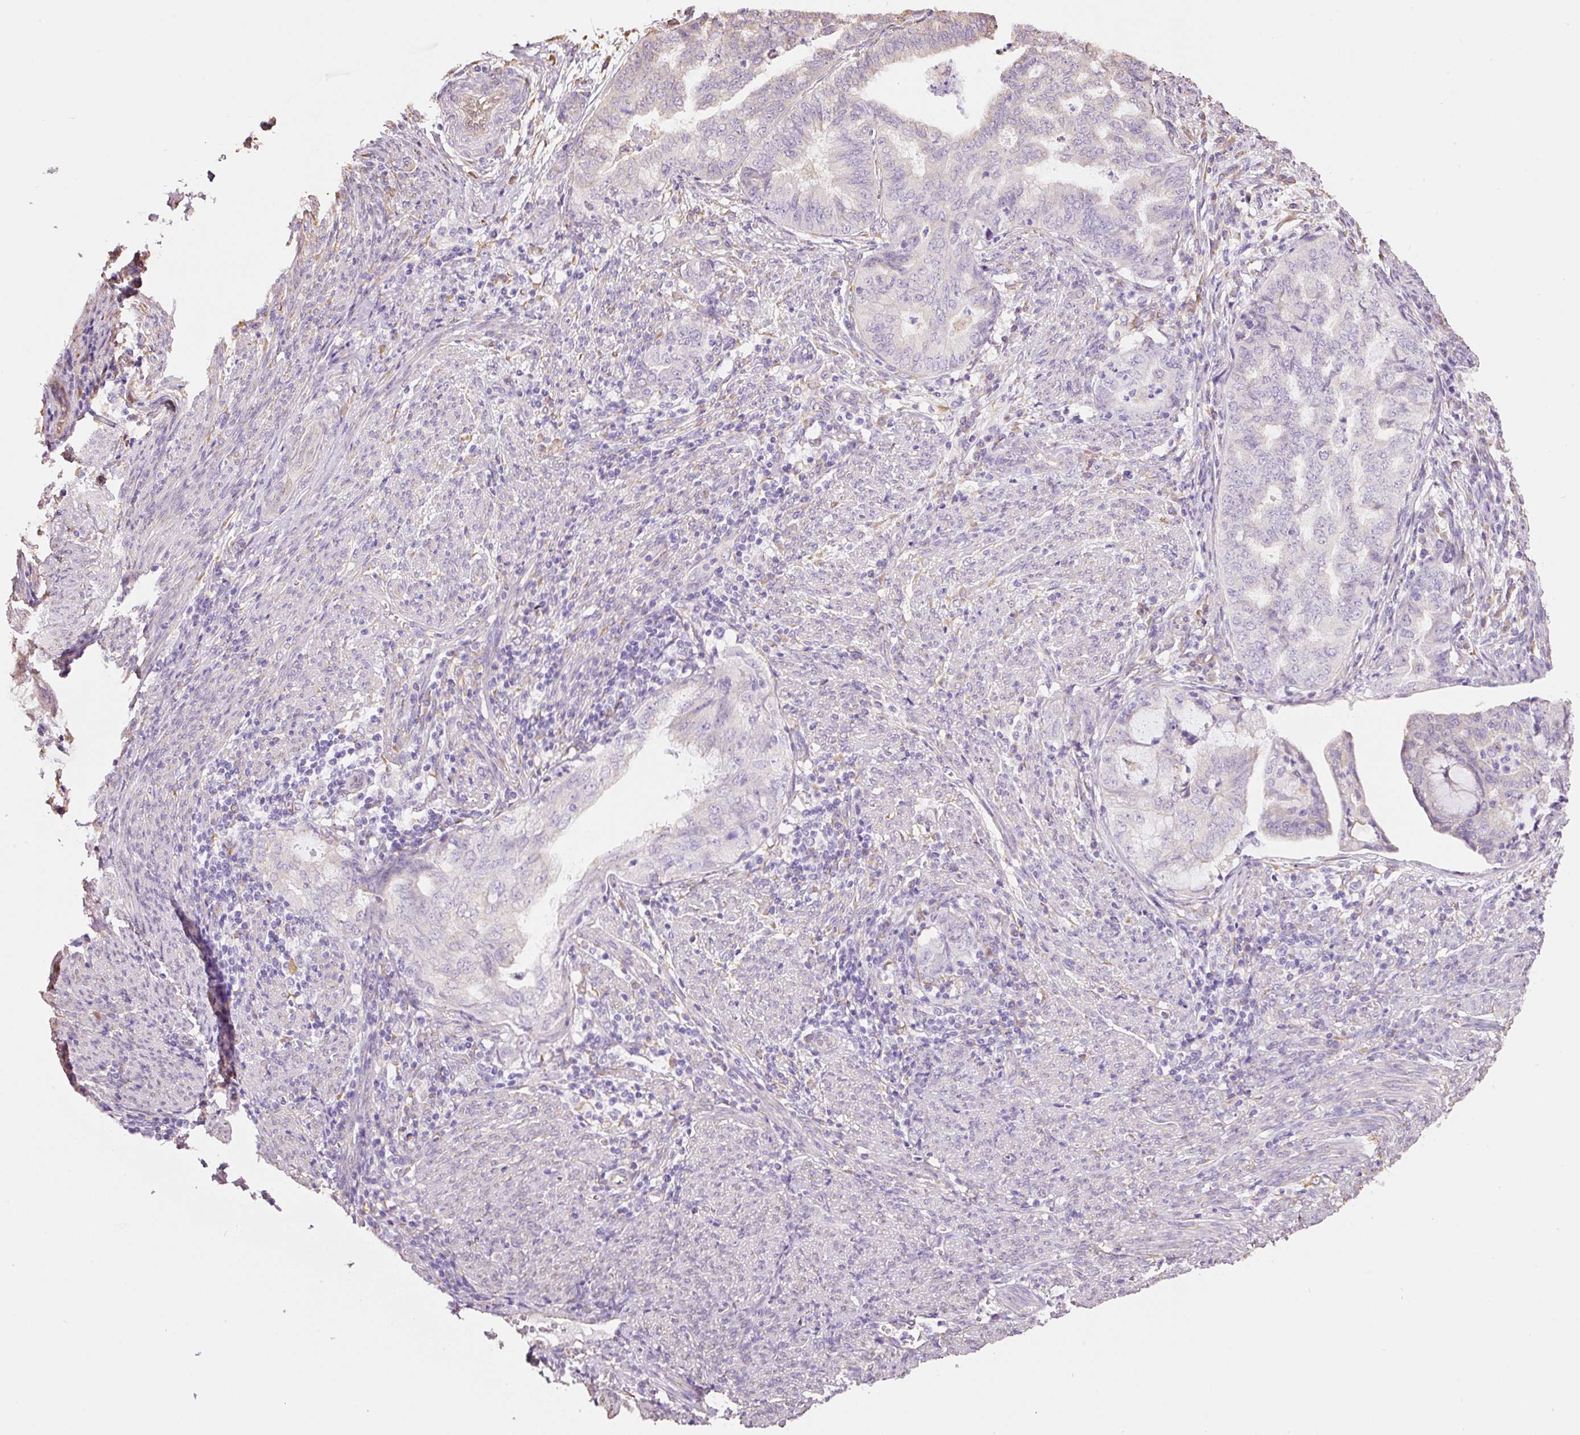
{"staining": {"intensity": "weak", "quantity": "<25%", "location": "cytoplasmic/membranous"}, "tissue": "endometrial cancer", "cell_type": "Tumor cells", "image_type": "cancer", "snomed": [{"axis": "morphology", "description": "Adenocarcinoma, NOS"}, {"axis": "topography", "description": "Endometrium"}], "caption": "Adenocarcinoma (endometrial) was stained to show a protein in brown. There is no significant staining in tumor cells.", "gene": "GCG", "patient": {"sex": "female", "age": 79}}